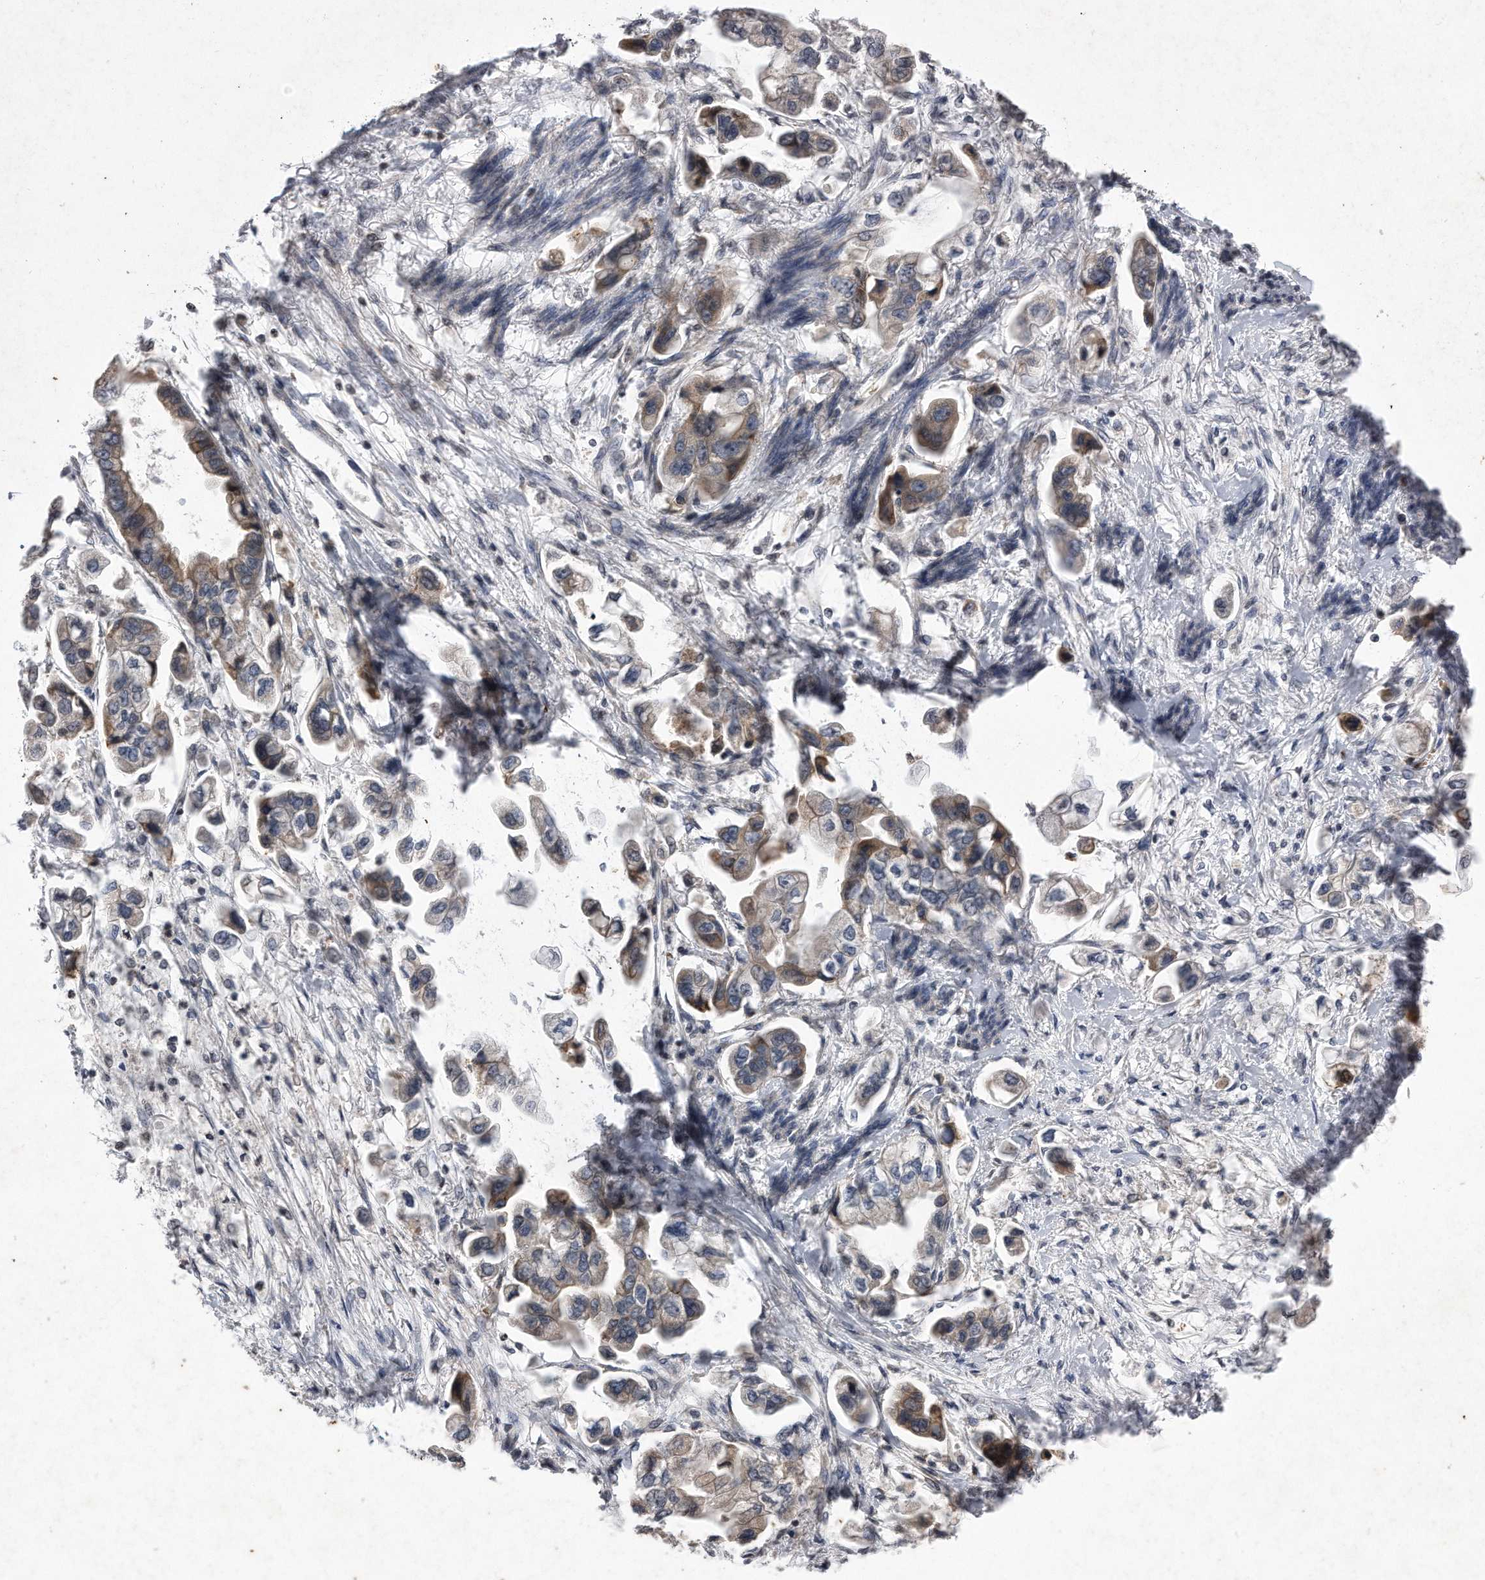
{"staining": {"intensity": "weak", "quantity": ">75%", "location": "cytoplasmic/membranous"}, "tissue": "stomach cancer", "cell_type": "Tumor cells", "image_type": "cancer", "snomed": [{"axis": "morphology", "description": "Adenocarcinoma, NOS"}, {"axis": "topography", "description": "Stomach"}], "caption": "Protein staining of stomach cancer (adenocarcinoma) tissue displays weak cytoplasmic/membranous expression in about >75% of tumor cells.", "gene": "DAB1", "patient": {"sex": "male", "age": 62}}